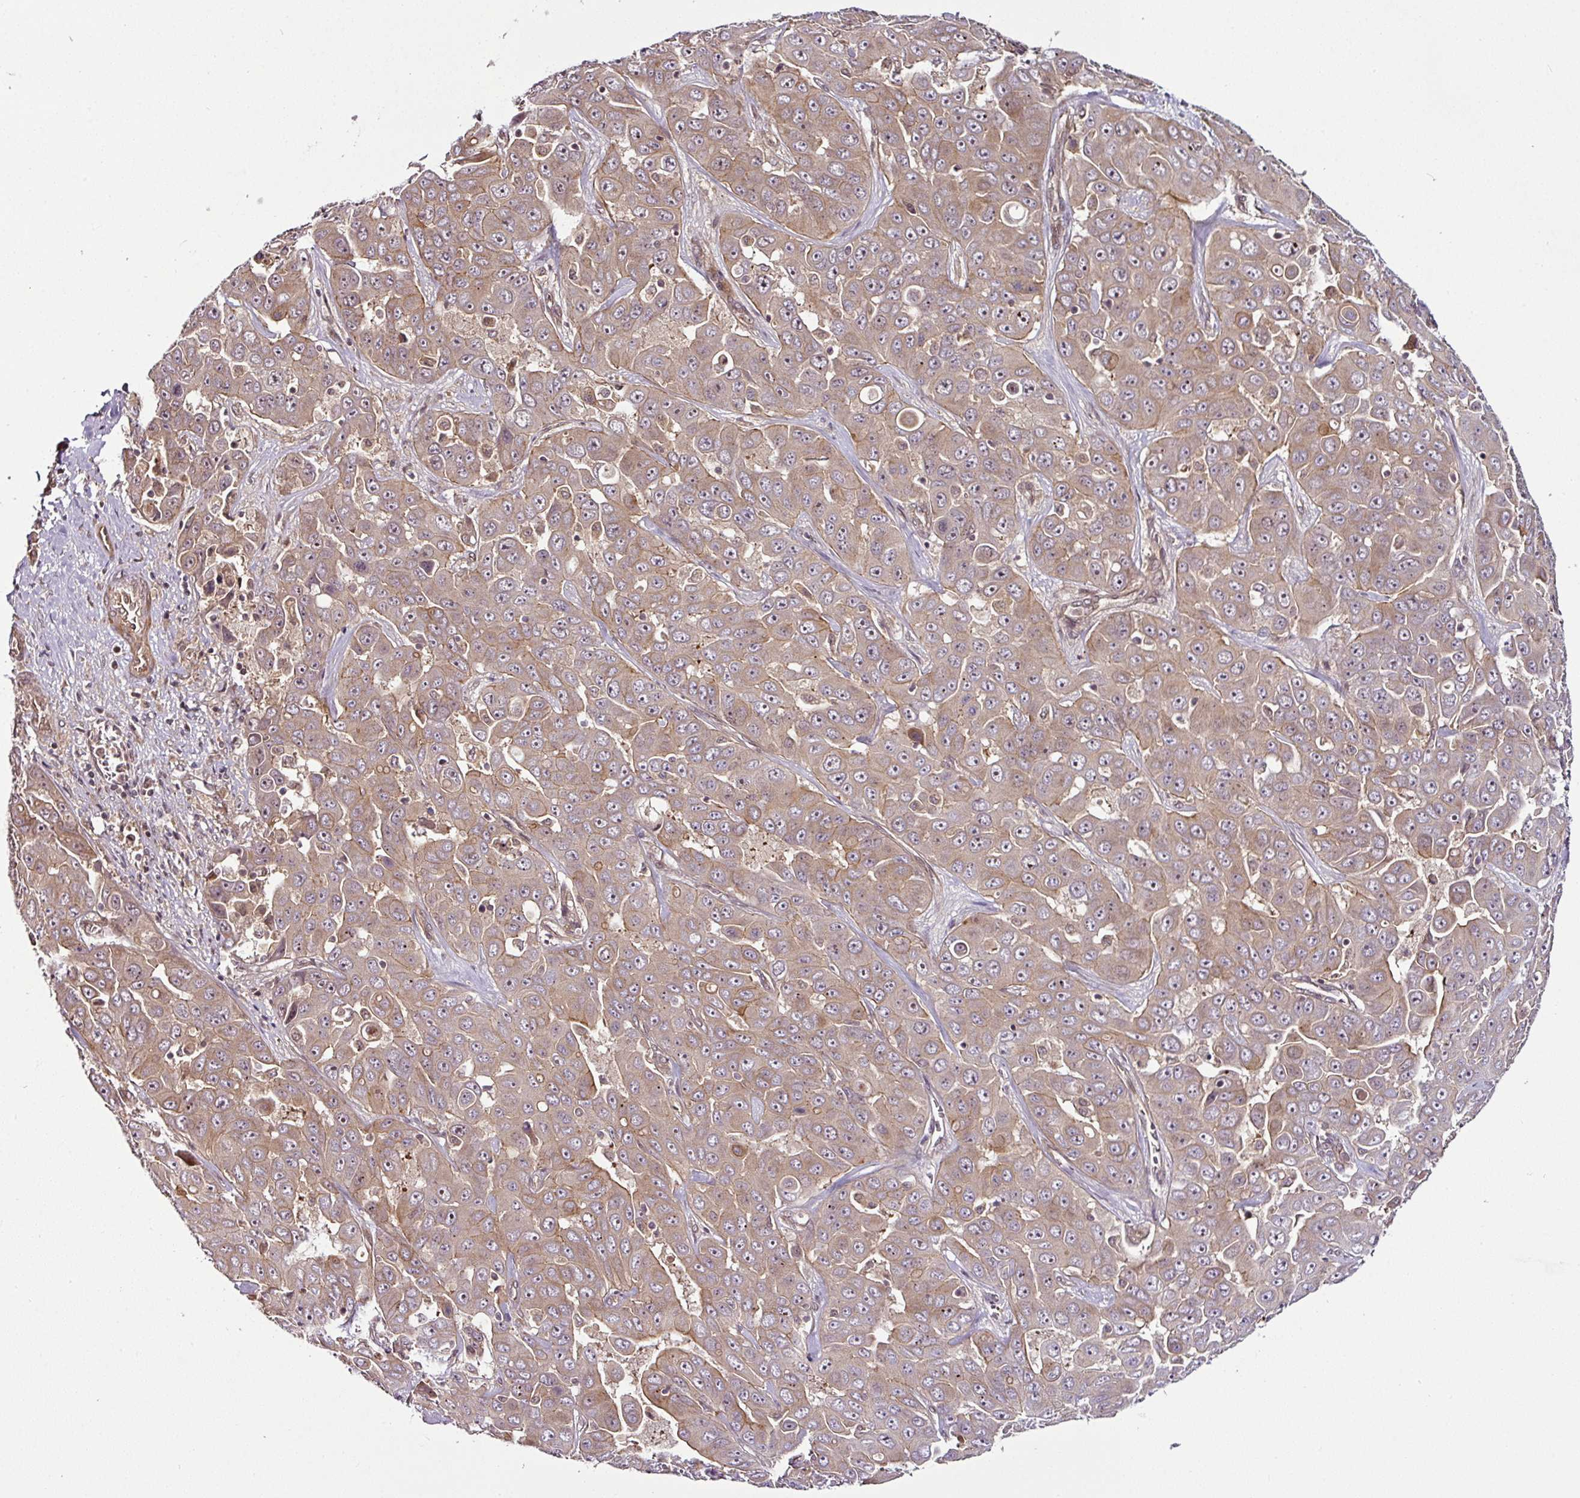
{"staining": {"intensity": "moderate", "quantity": "25%-75%", "location": "cytoplasmic/membranous,nuclear"}, "tissue": "liver cancer", "cell_type": "Tumor cells", "image_type": "cancer", "snomed": [{"axis": "morphology", "description": "Cholangiocarcinoma"}, {"axis": "topography", "description": "Liver"}], "caption": "IHC image of neoplastic tissue: human cholangiocarcinoma (liver) stained using IHC demonstrates medium levels of moderate protein expression localized specifically in the cytoplasmic/membranous and nuclear of tumor cells, appearing as a cytoplasmic/membranous and nuclear brown color.", "gene": "DCAF13", "patient": {"sex": "female", "age": 52}}